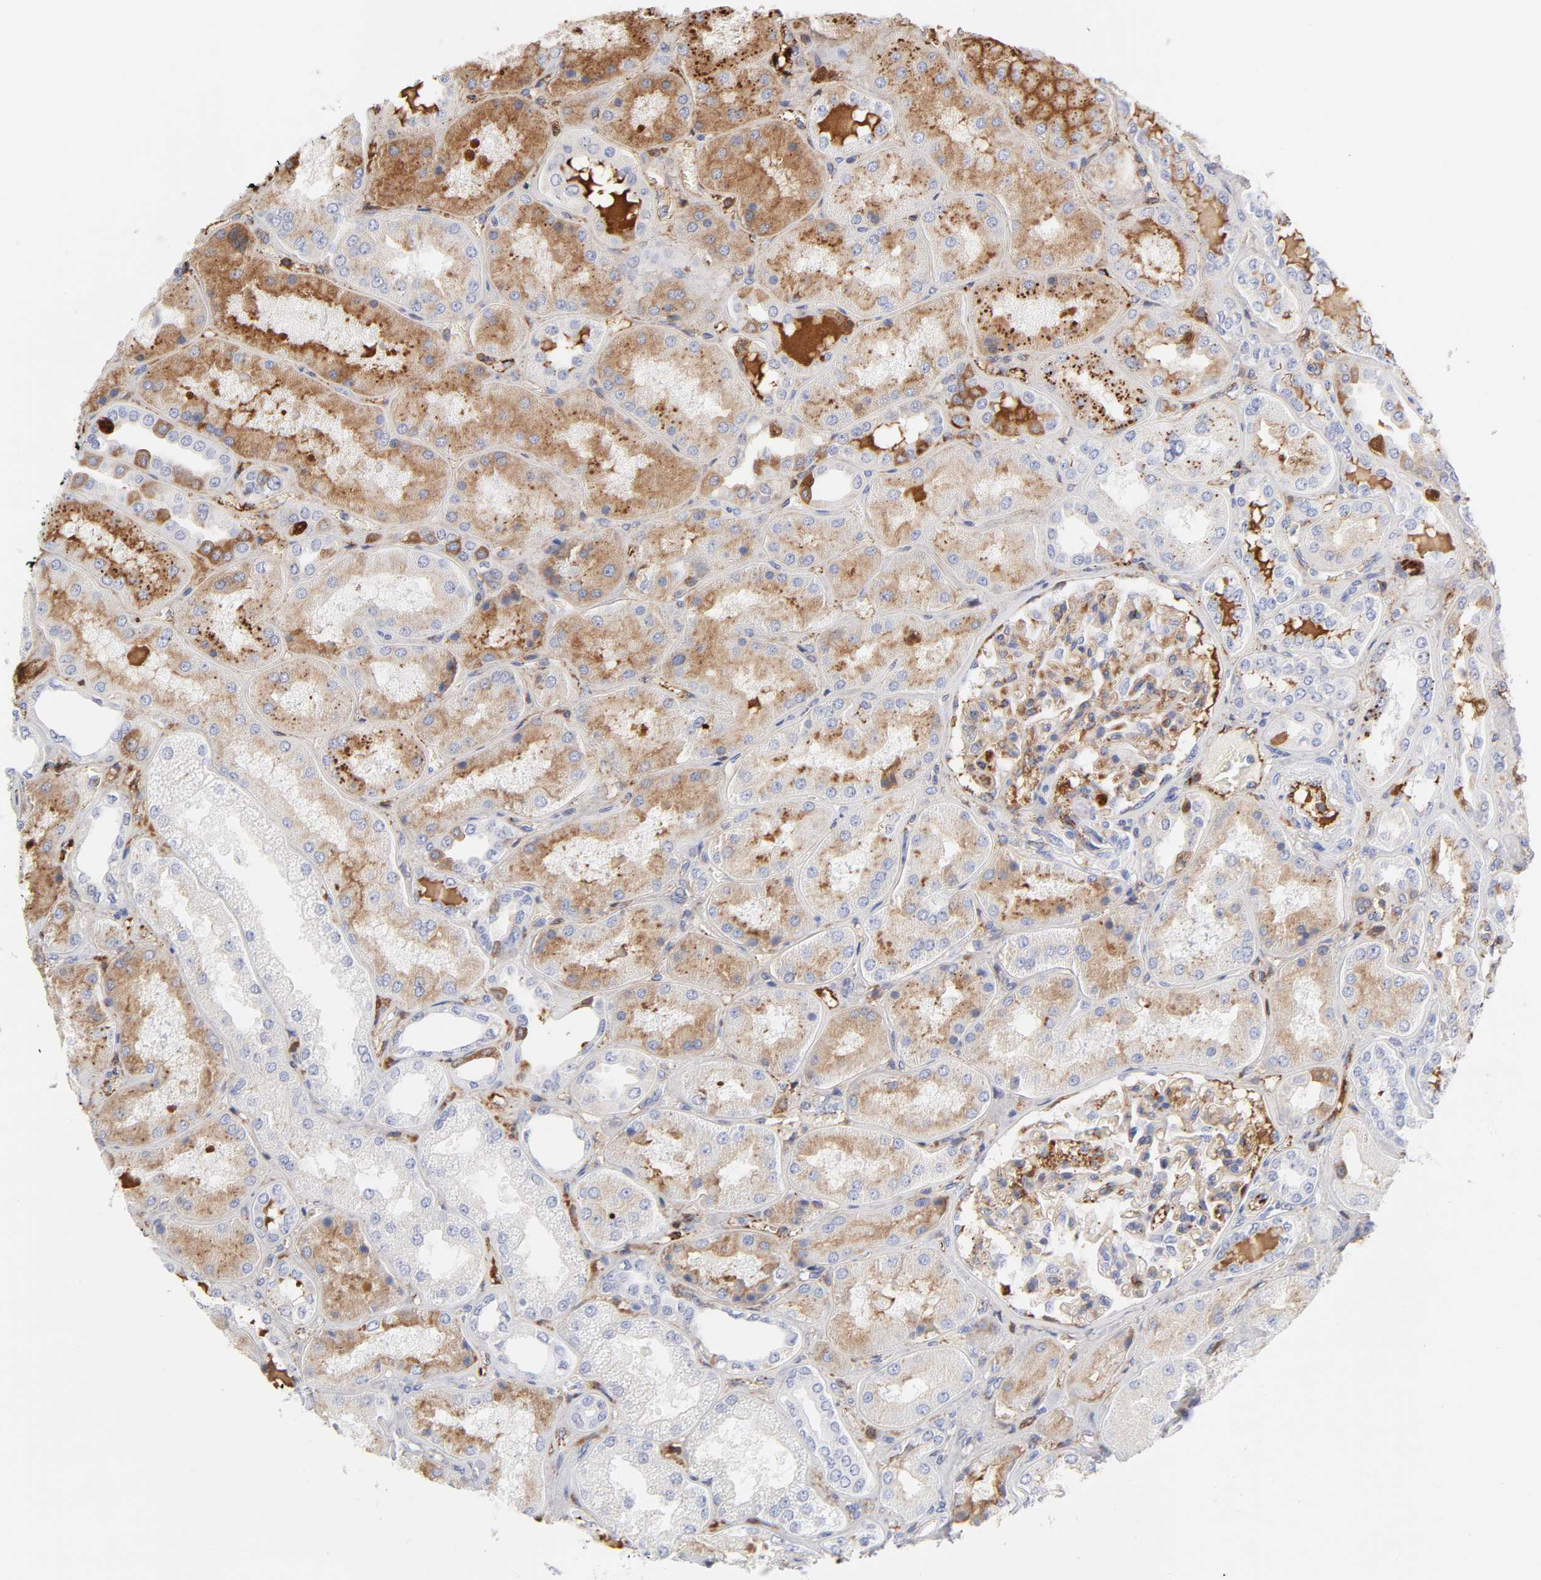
{"staining": {"intensity": "negative", "quantity": "none", "location": "none"}, "tissue": "kidney", "cell_type": "Cells in glomeruli", "image_type": "normal", "snomed": [{"axis": "morphology", "description": "Normal tissue, NOS"}, {"axis": "topography", "description": "Kidney"}], "caption": "Immunohistochemical staining of unremarkable human kidney displays no significant expression in cells in glomeruli.", "gene": "PLAT", "patient": {"sex": "female", "age": 56}}